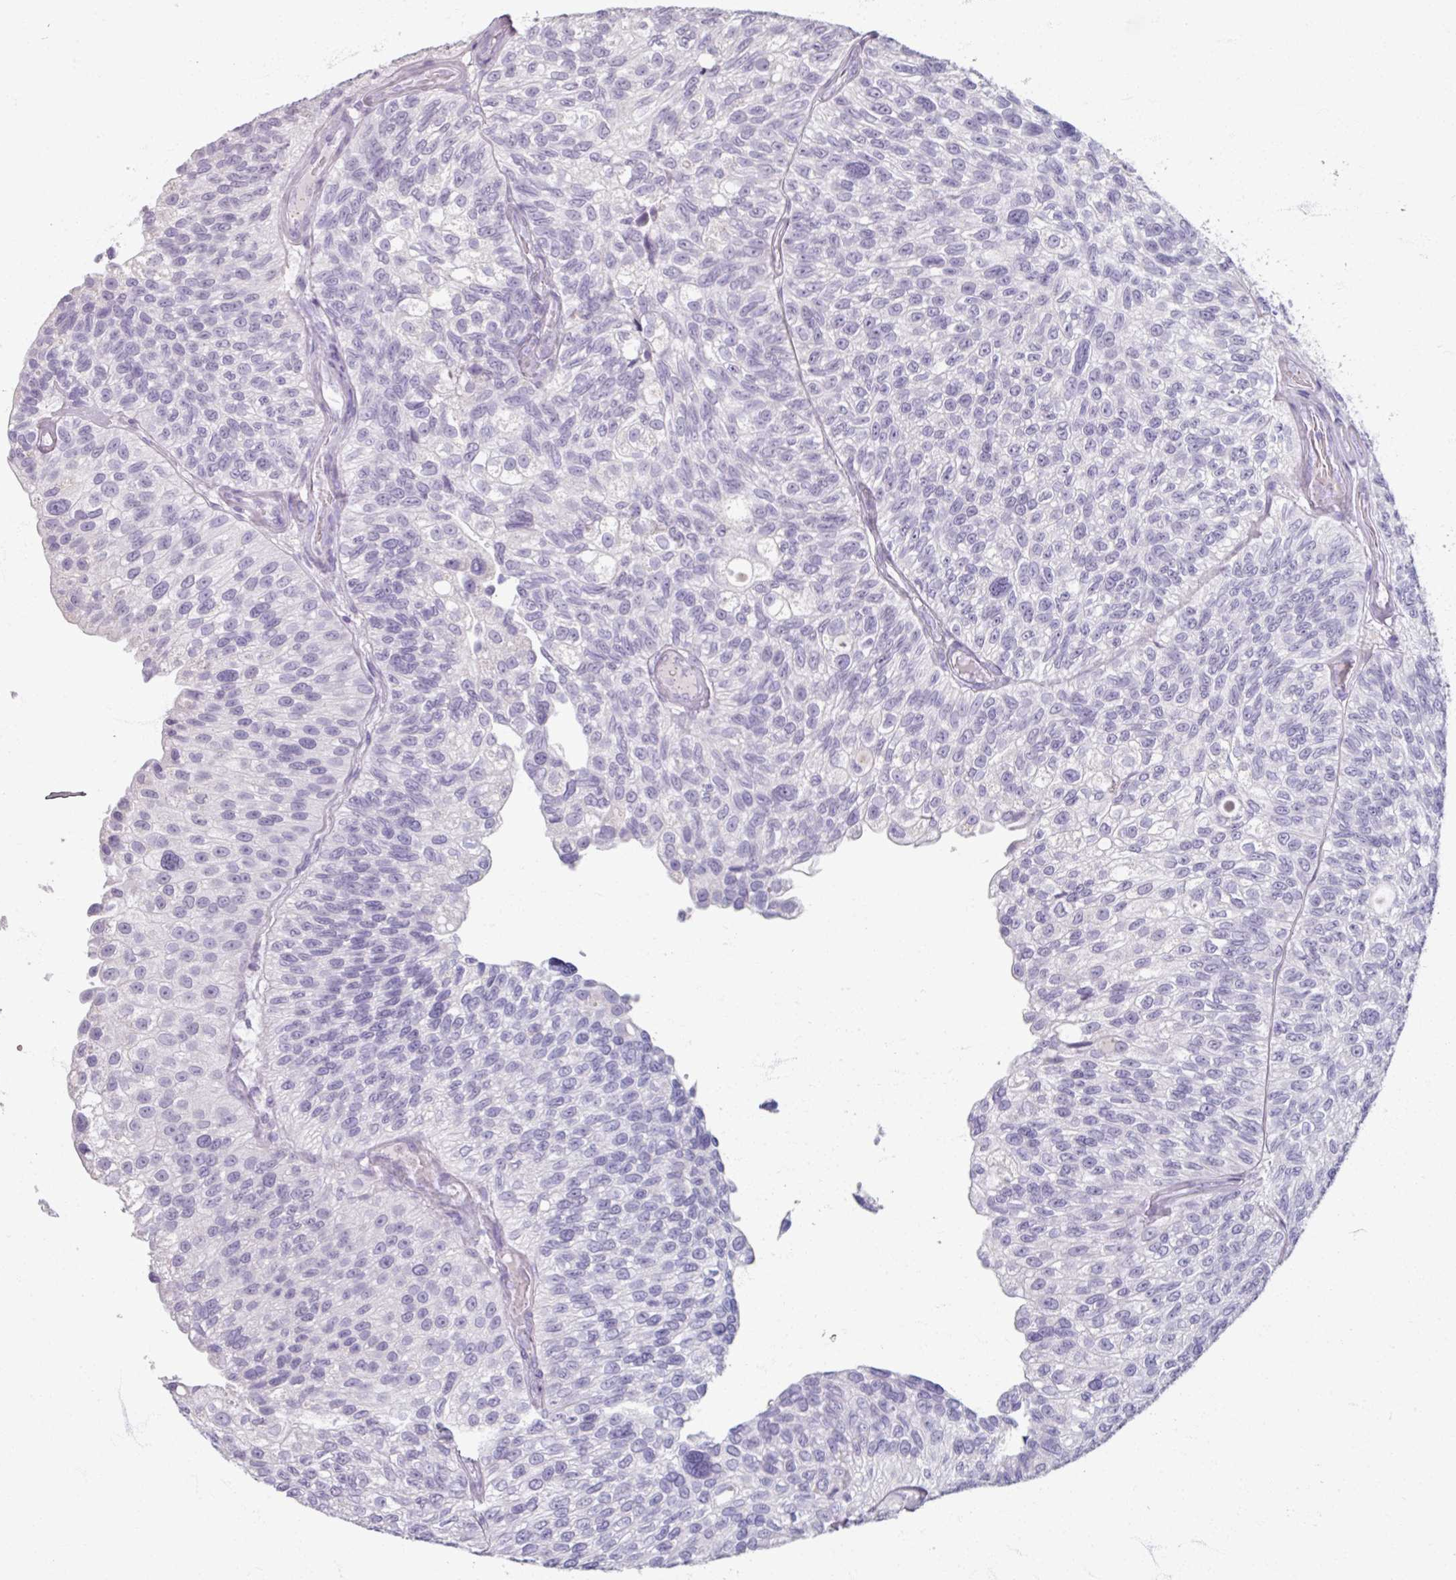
{"staining": {"intensity": "negative", "quantity": "none", "location": "none"}, "tissue": "urothelial cancer", "cell_type": "Tumor cells", "image_type": "cancer", "snomed": [{"axis": "morphology", "description": "Urothelial carcinoma, NOS"}, {"axis": "topography", "description": "Urinary bladder"}], "caption": "Tumor cells are negative for protein expression in human transitional cell carcinoma. (DAB (3,3'-diaminobenzidine) immunohistochemistry (IHC) with hematoxylin counter stain).", "gene": "TG", "patient": {"sex": "male", "age": 87}}